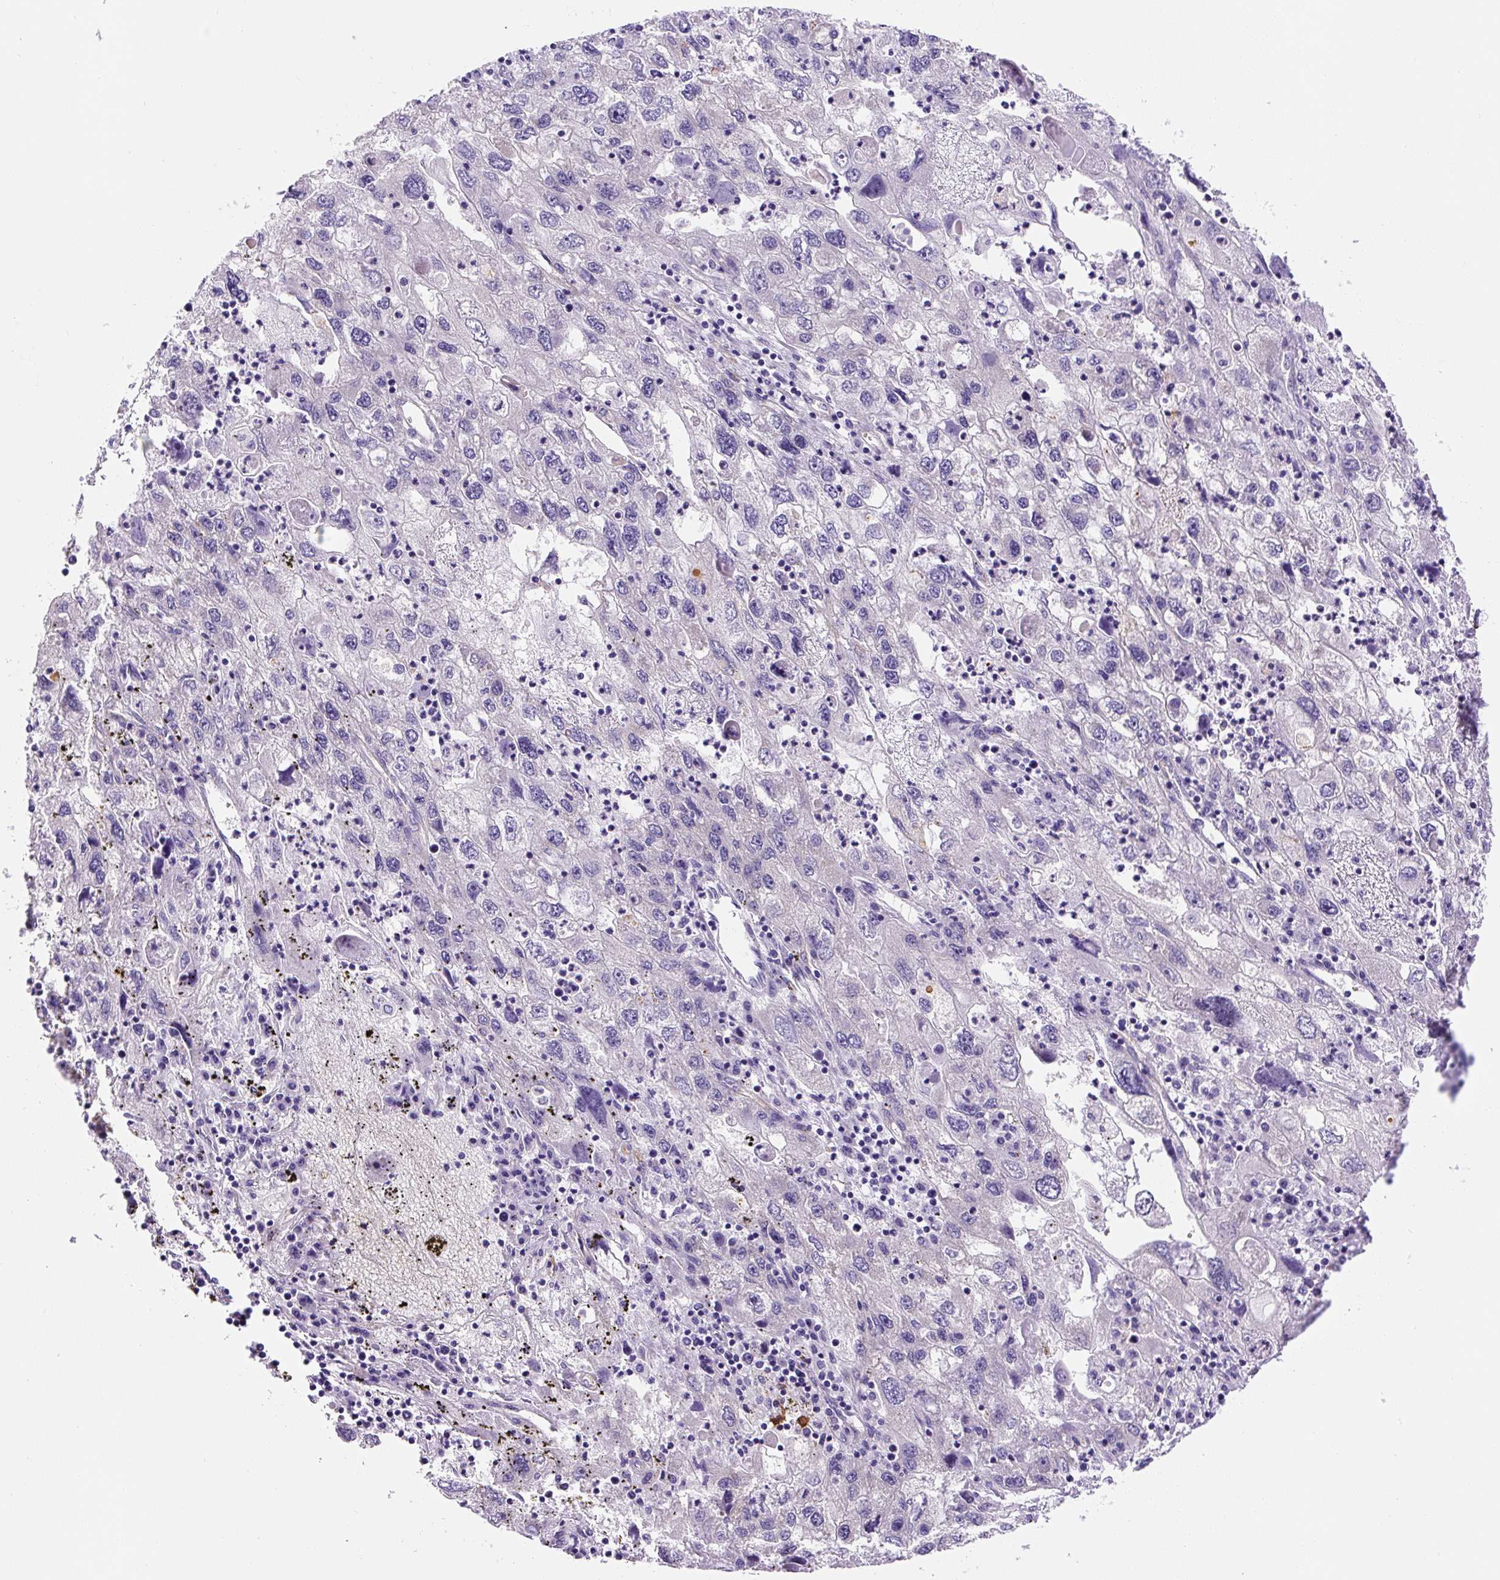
{"staining": {"intensity": "negative", "quantity": "none", "location": "none"}, "tissue": "endometrial cancer", "cell_type": "Tumor cells", "image_type": "cancer", "snomed": [{"axis": "morphology", "description": "Adenocarcinoma, NOS"}, {"axis": "topography", "description": "Endometrium"}], "caption": "Protein analysis of adenocarcinoma (endometrial) shows no significant positivity in tumor cells.", "gene": "ASB4", "patient": {"sex": "female", "age": 49}}